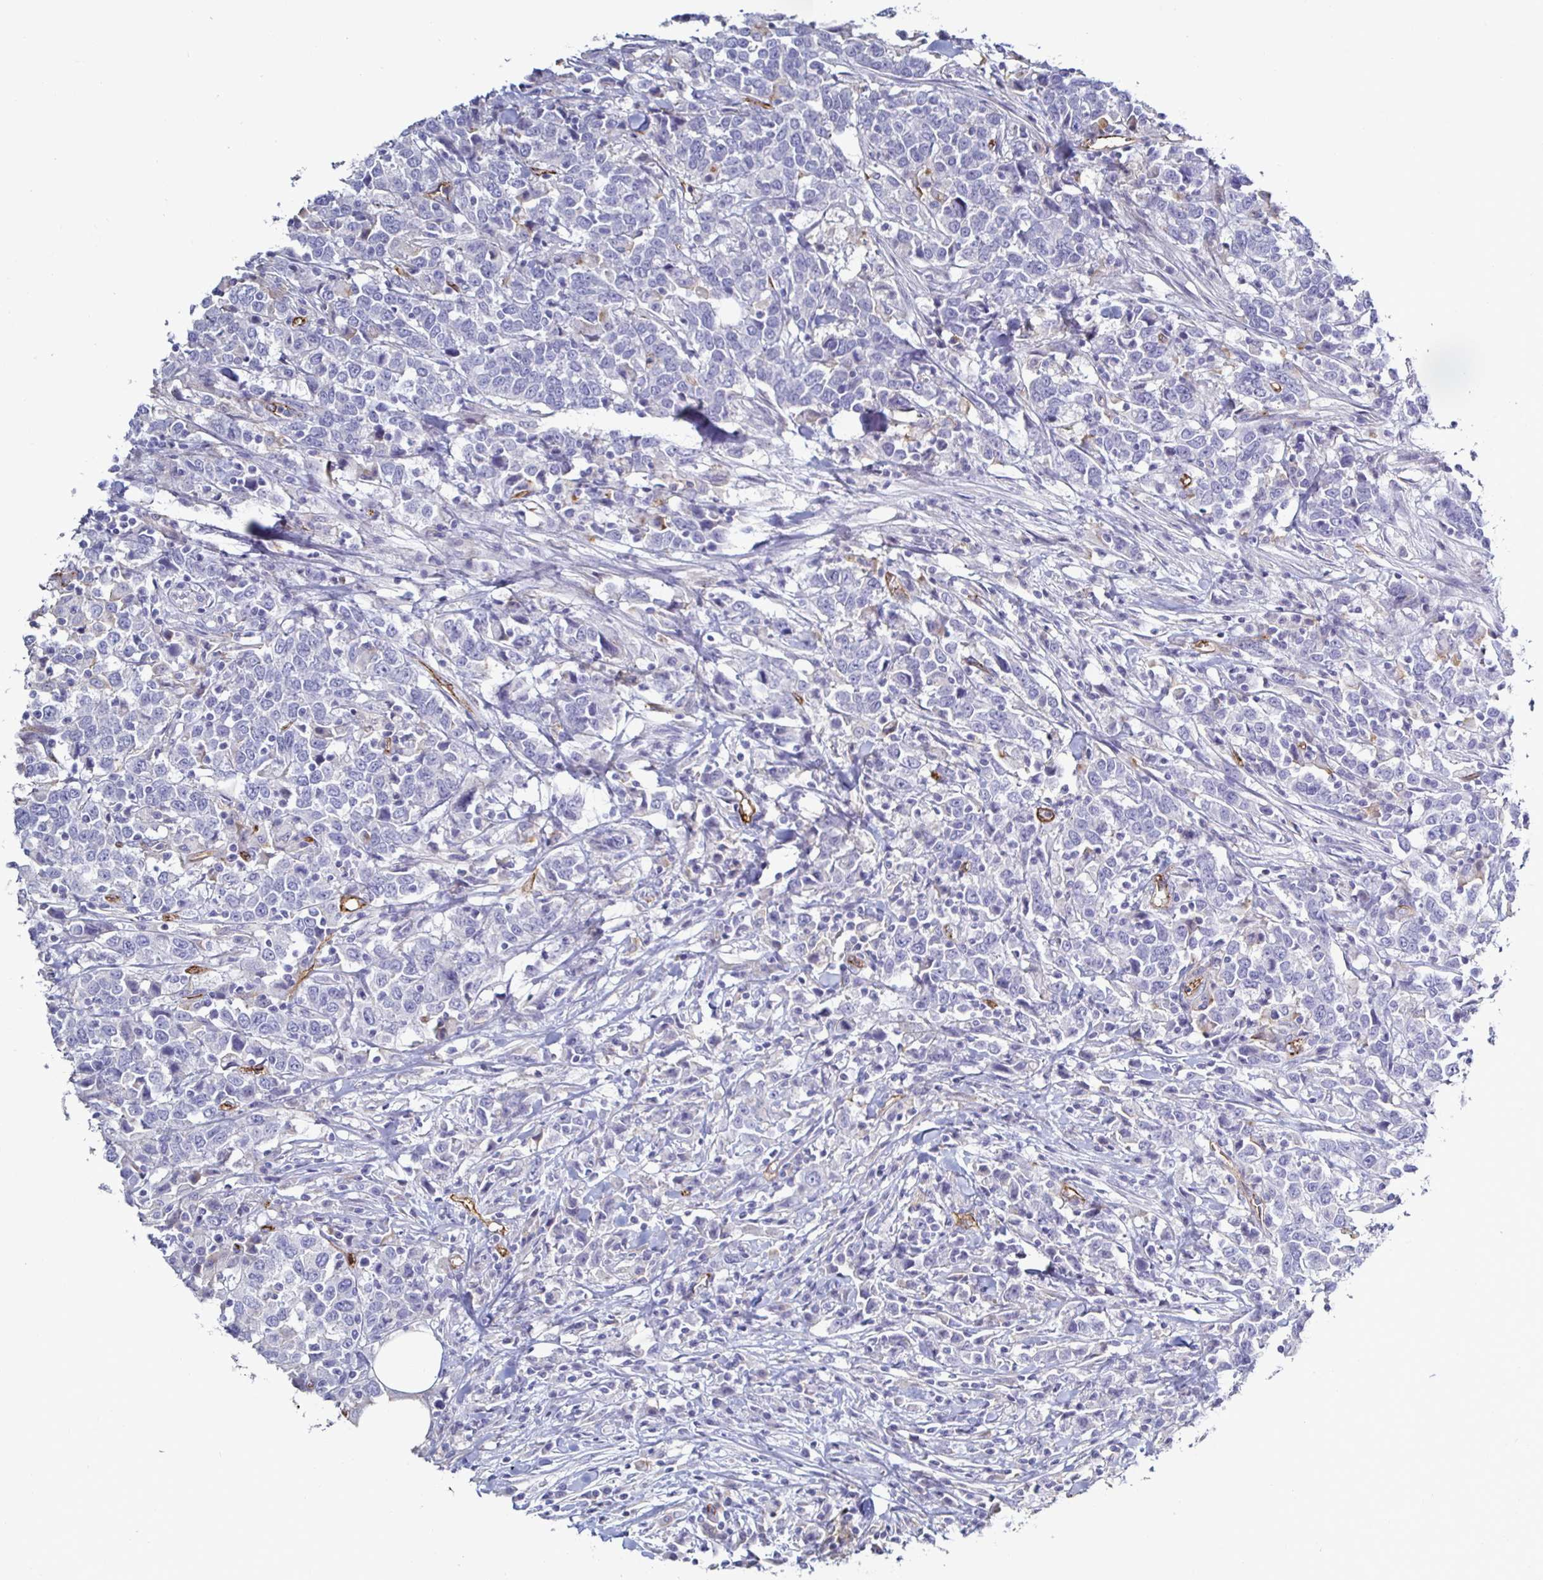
{"staining": {"intensity": "negative", "quantity": "none", "location": "none"}, "tissue": "urothelial cancer", "cell_type": "Tumor cells", "image_type": "cancer", "snomed": [{"axis": "morphology", "description": "Urothelial carcinoma, High grade"}, {"axis": "topography", "description": "Urinary bladder"}], "caption": "Immunohistochemistry (IHC) of human urothelial carcinoma (high-grade) shows no positivity in tumor cells.", "gene": "ACSBG2", "patient": {"sex": "male", "age": 61}}